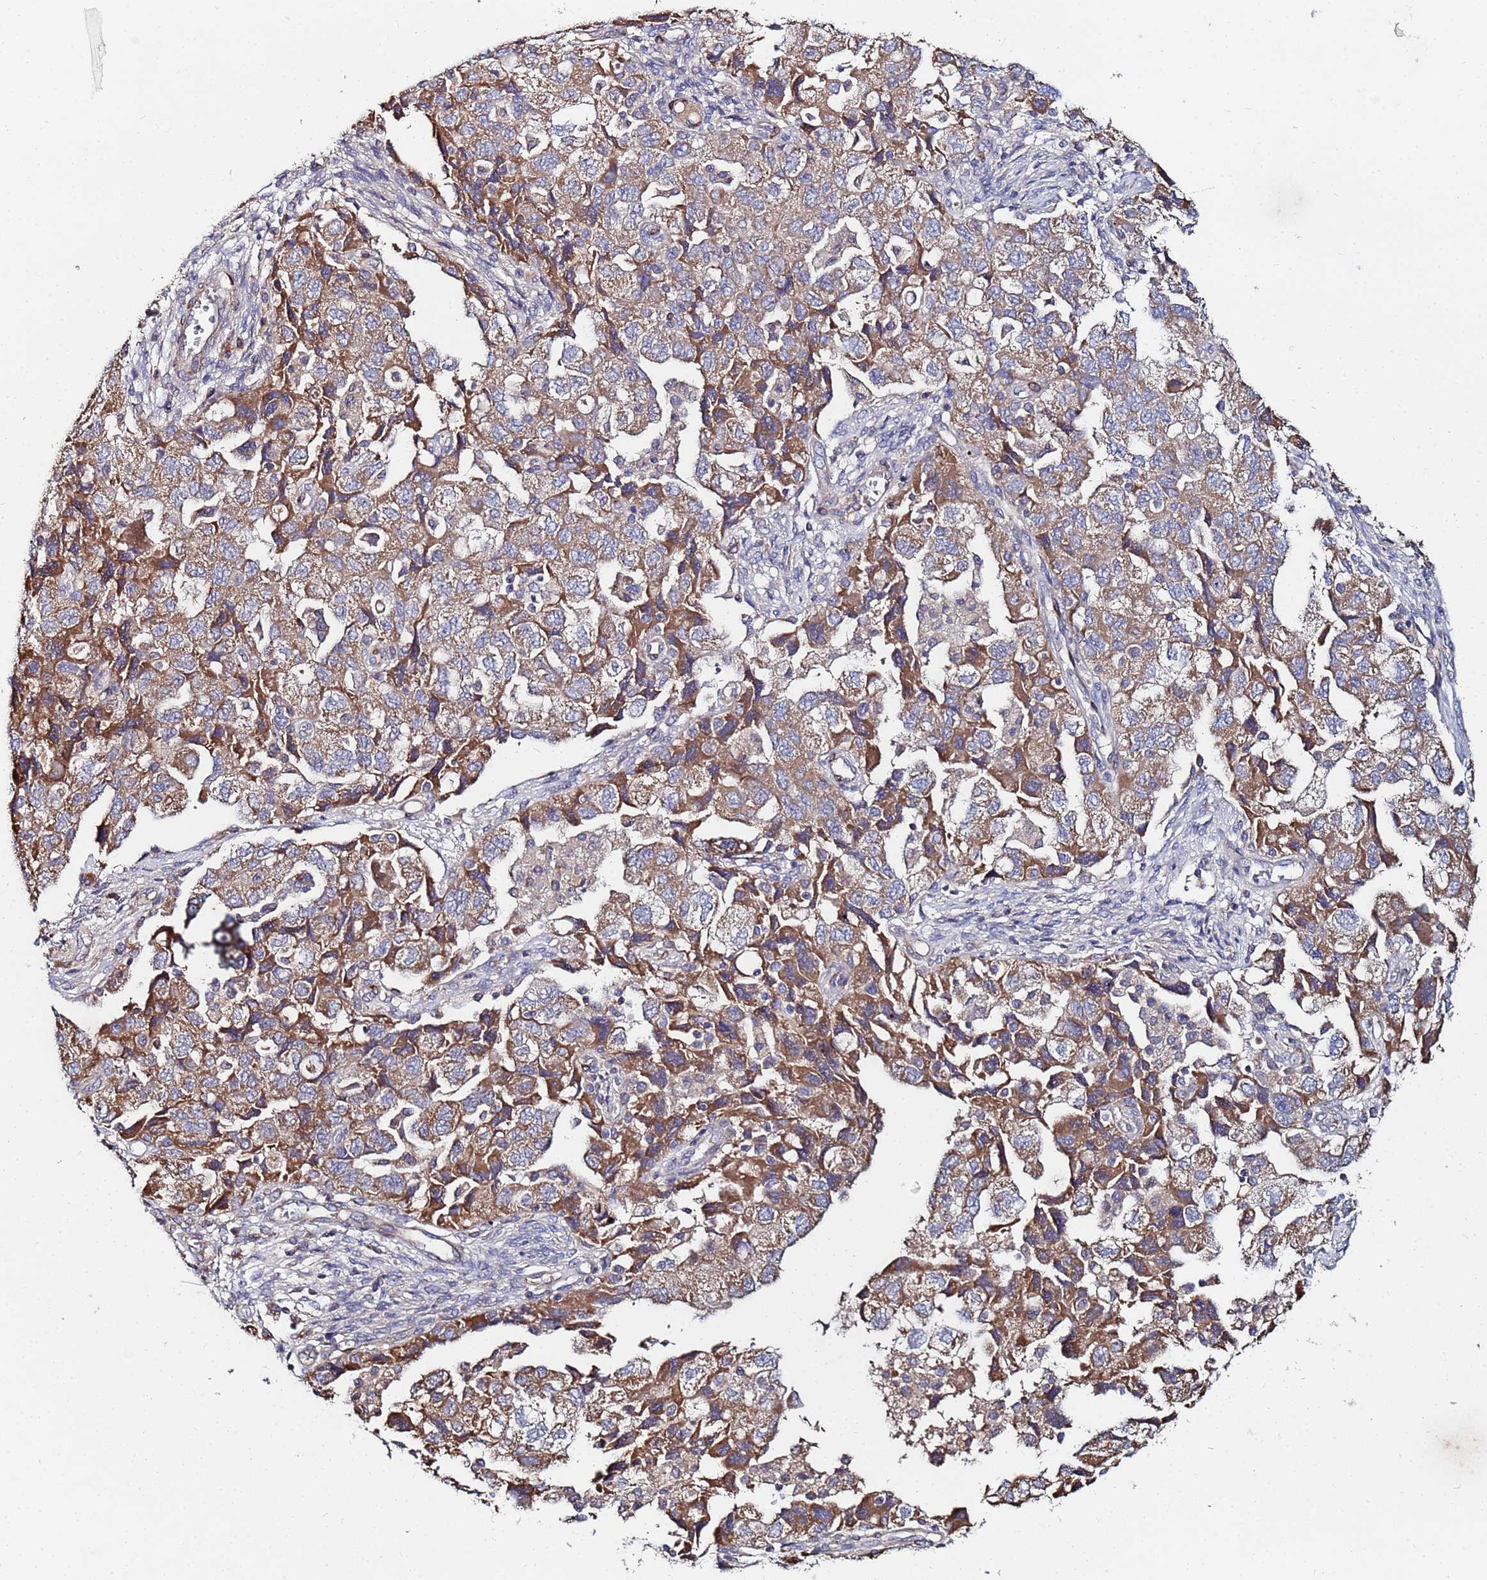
{"staining": {"intensity": "moderate", "quantity": ">75%", "location": "cytoplasmic/membranous"}, "tissue": "ovarian cancer", "cell_type": "Tumor cells", "image_type": "cancer", "snomed": [{"axis": "morphology", "description": "Carcinoma, NOS"}, {"axis": "morphology", "description": "Cystadenocarcinoma, serous, NOS"}, {"axis": "topography", "description": "Ovary"}], "caption": "Brown immunohistochemical staining in serous cystadenocarcinoma (ovarian) reveals moderate cytoplasmic/membranous positivity in about >75% of tumor cells.", "gene": "C5orf34", "patient": {"sex": "female", "age": 69}}